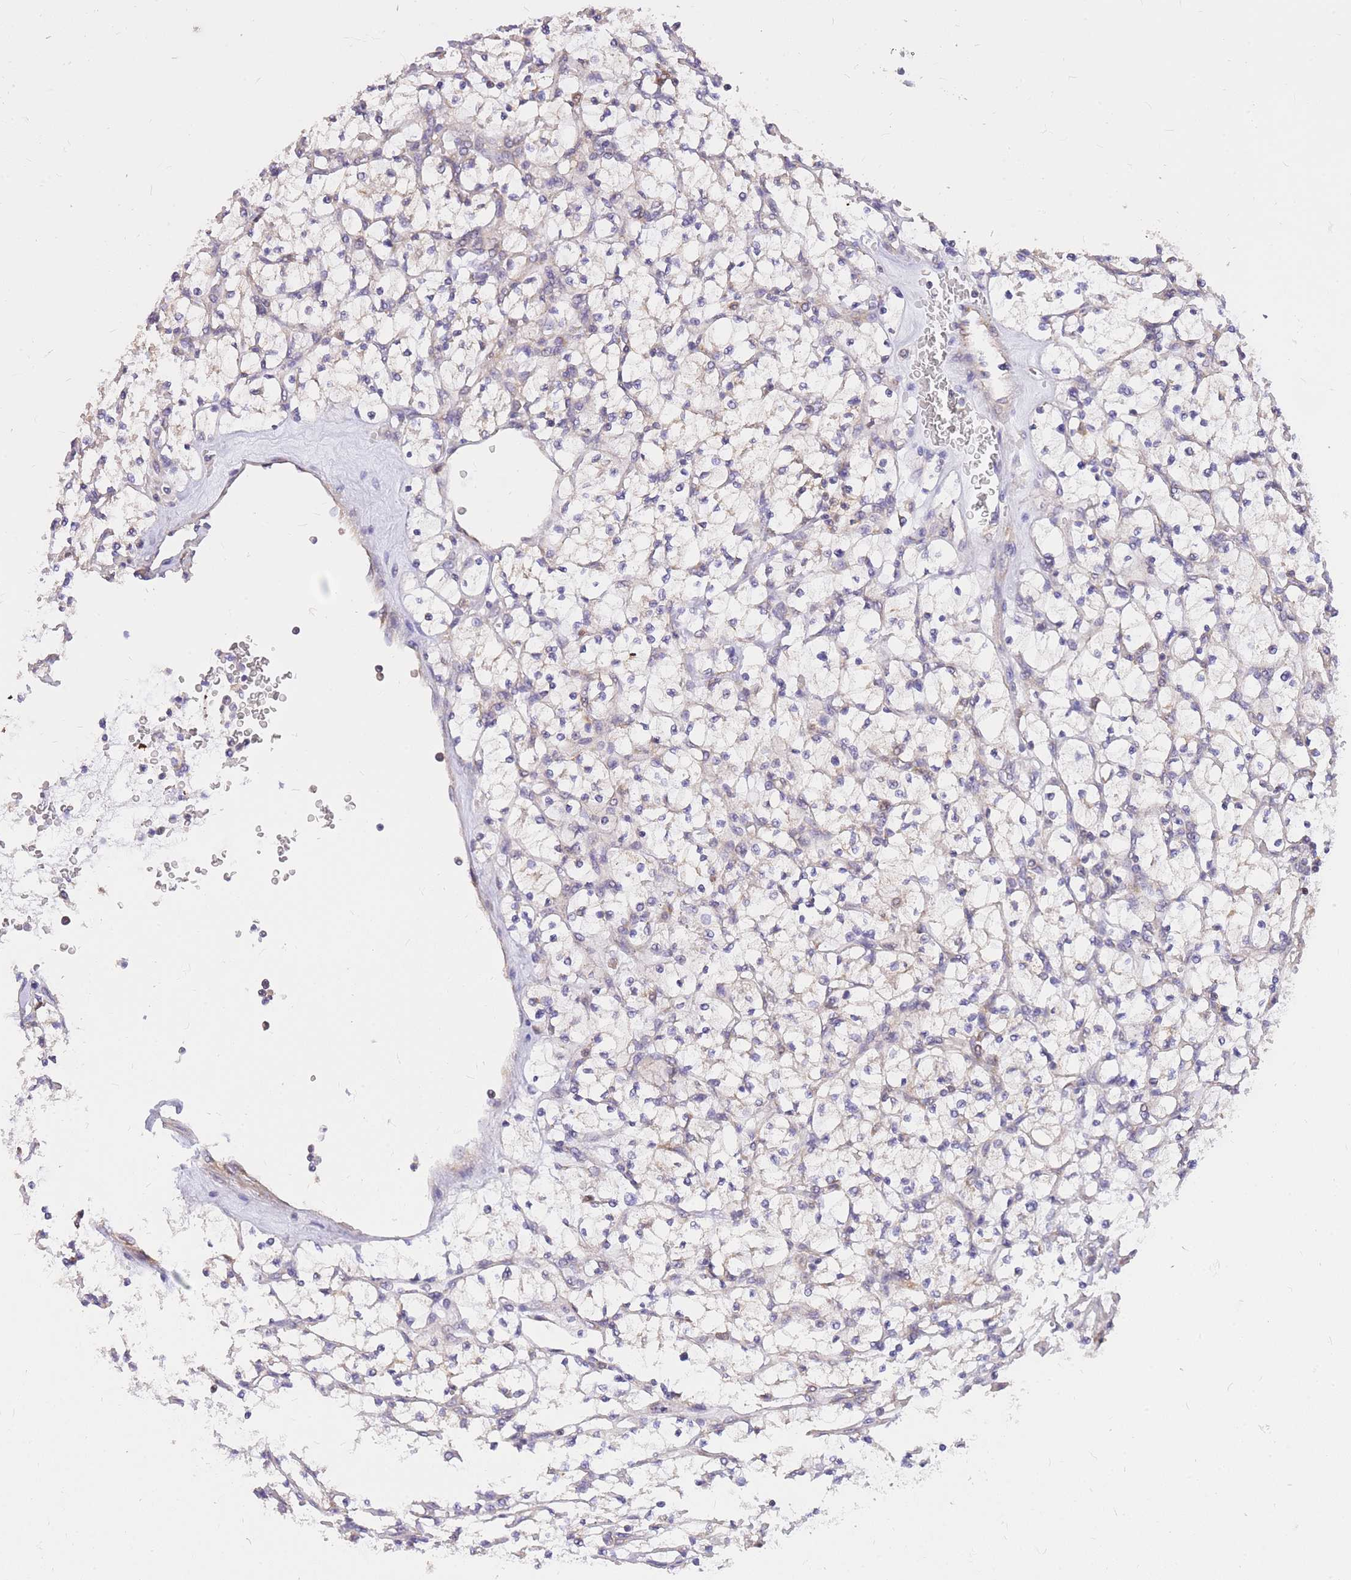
{"staining": {"intensity": "weak", "quantity": "<25%", "location": "cytoplasmic/membranous"}, "tissue": "renal cancer", "cell_type": "Tumor cells", "image_type": "cancer", "snomed": [{"axis": "morphology", "description": "Adenocarcinoma, NOS"}, {"axis": "topography", "description": "Kidney"}], "caption": "Renal cancer was stained to show a protein in brown. There is no significant expression in tumor cells.", "gene": "TOPAZ1", "patient": {"sex": "female", "age": 64}}